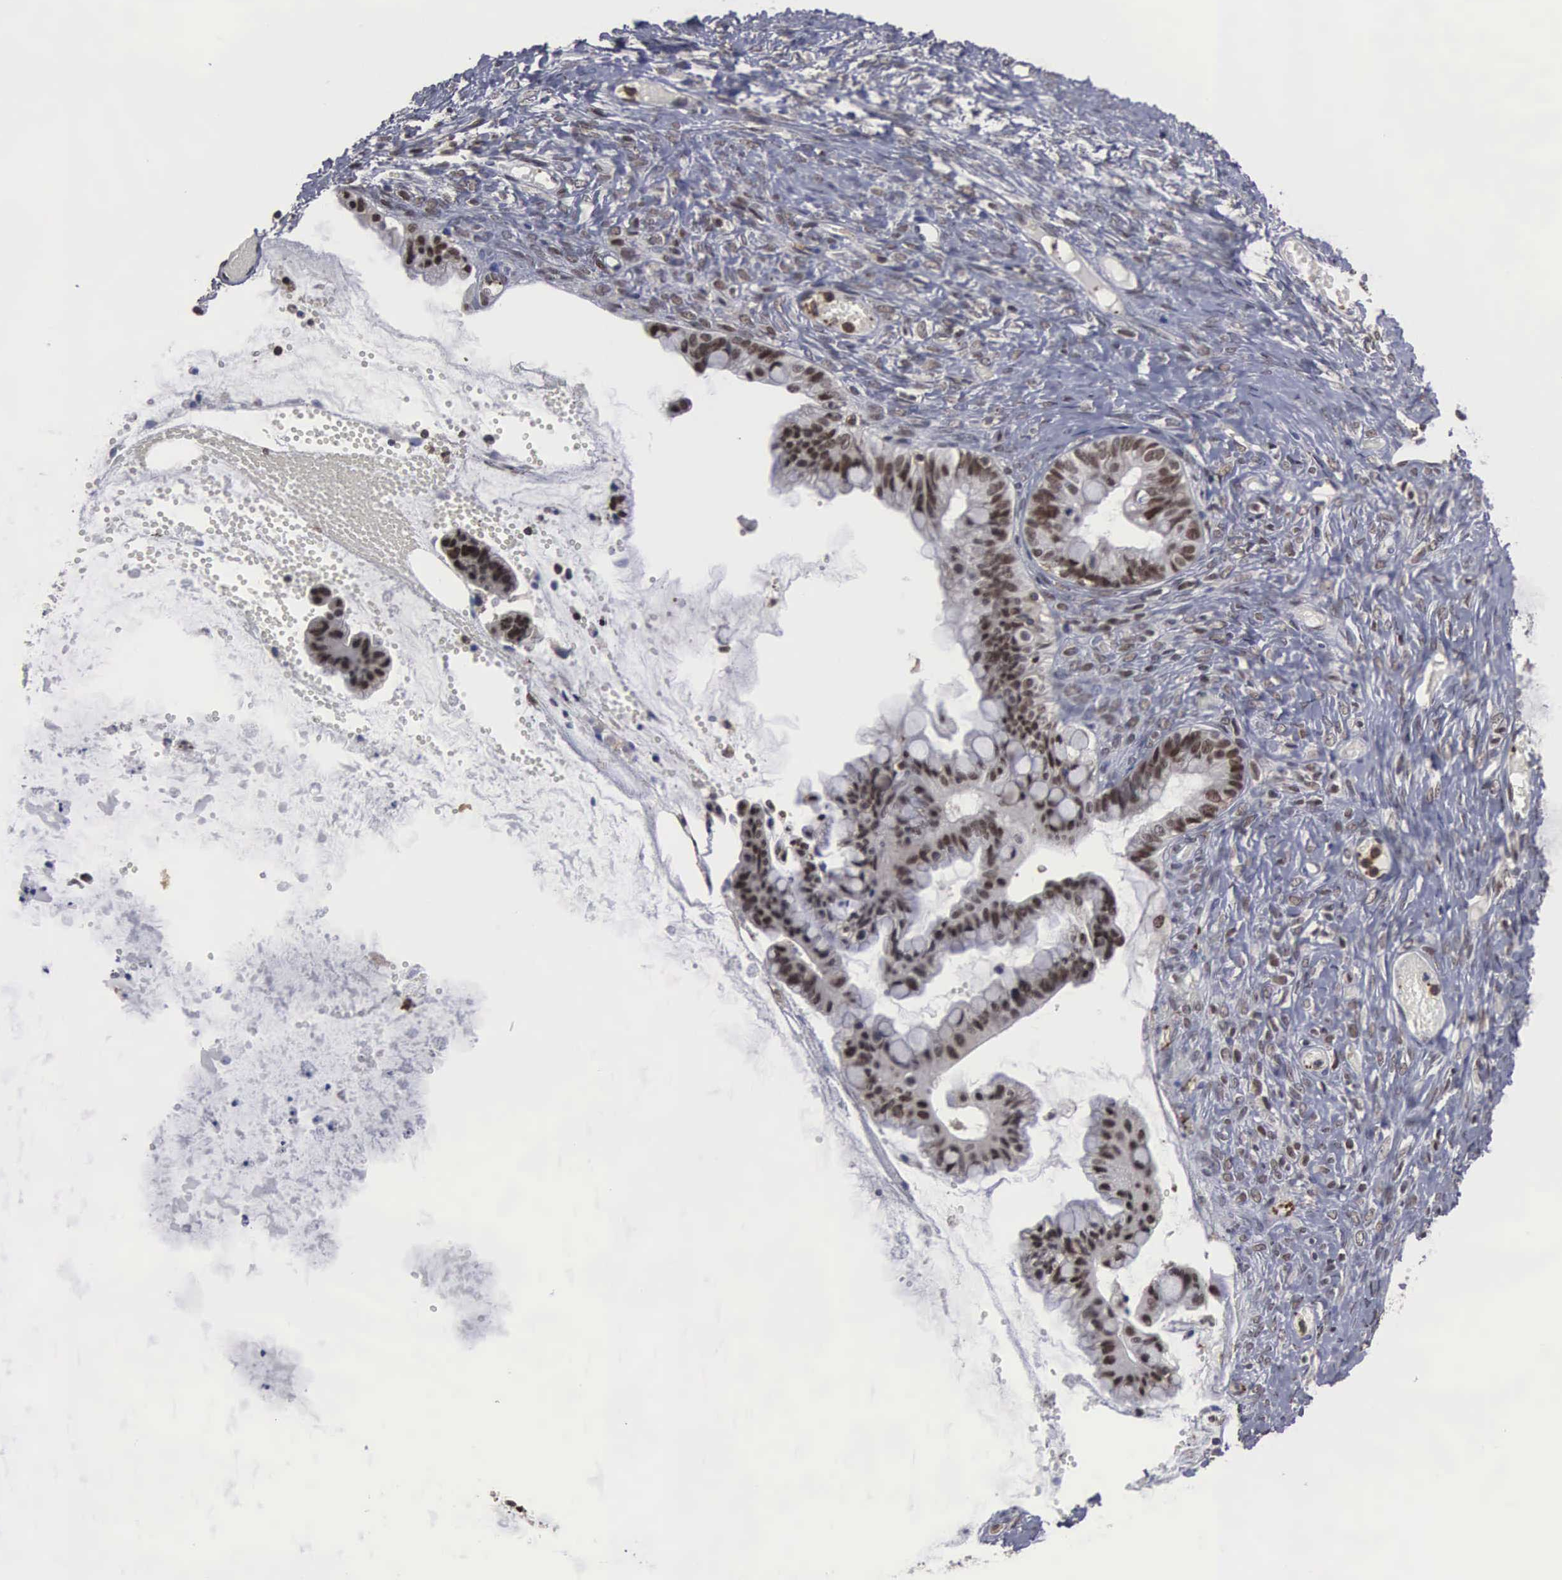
{"staining": {"intensity": "moderate", "quantity": ">75%", "location": "nuclear"}, "tissue": "ovarian cancer", "cell_type": "Tumor cells", "image_type": "cancer", "snomed": [{"axis": "morphology", "description": "Cystadenocarcinoma, mucinous, NOS"}, {"axis": "topography", "description": "Ovary"}], "caption": "Immunohistochemical staining of ovarian cancer (mucinous cystadenocarcinoma) demonstrates medium levels of moderate nuclear protein staining in approximately >75% of tumor cells. (DAB (3,3'-diaminobenzidine) = brown stain, brightfield microscopy at high magnification).", "gene": "TRMT5", "patient": {"sex": "female", "age": 57}}